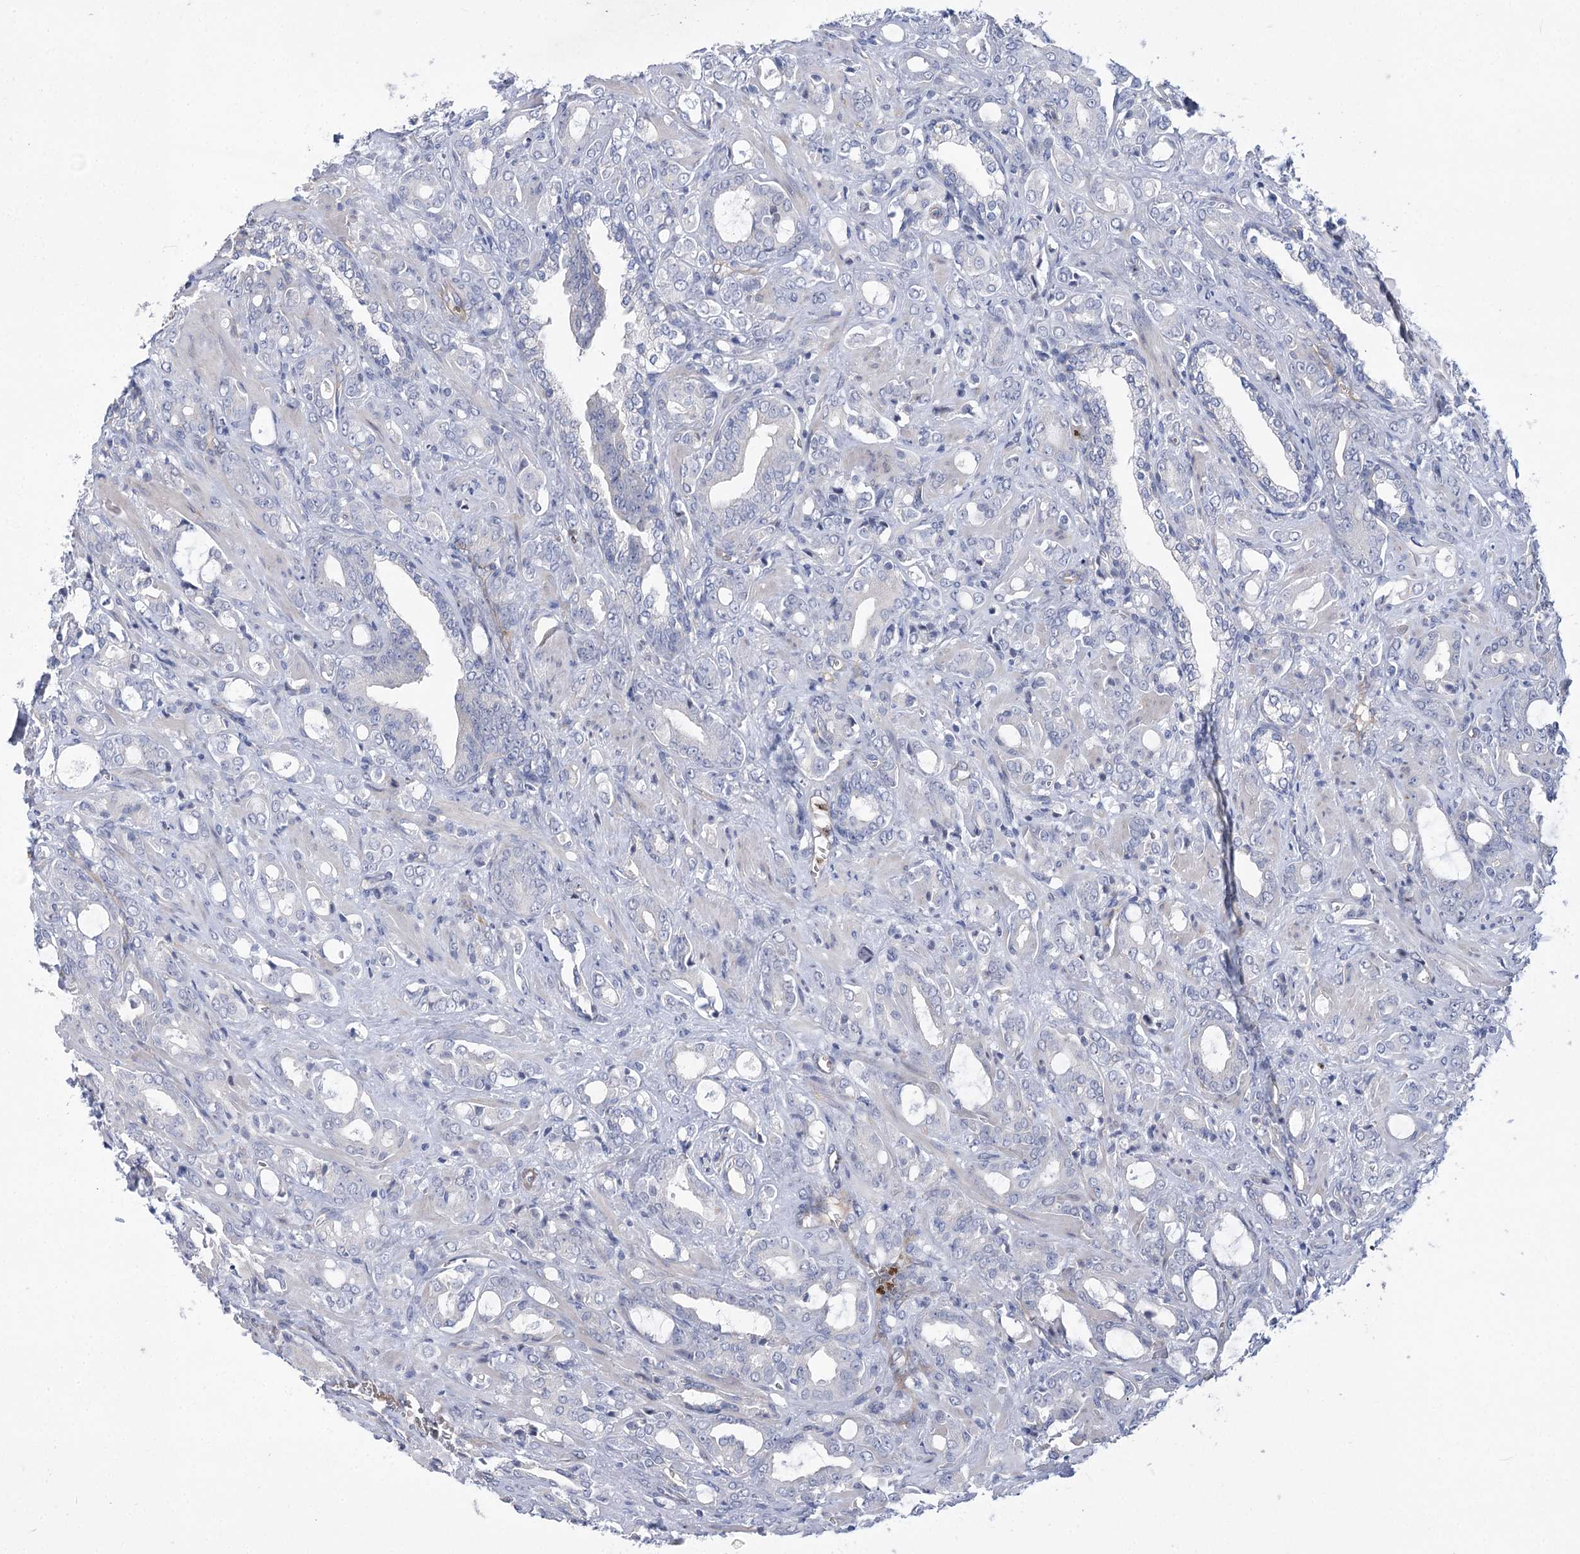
{"staining": {"intensity": "negative", "quantity": "none", "location": "none"}, "tissue": "prostate cancer", "cell_type": "Tumor cells", "image_type": "cancer", "snomed": [{"axis": "morphology", "description": "Adenocarcinoma, High grade"}, {"axis": "topography", "description": "Prostate"}], "caption": "This is a image of IHC staining of prostate cancer (high-grade adenocarcinoma), which shows no expression in tumor cells.", "gene": "THAP6", "patient": {"sex": "male", "age": 72}}